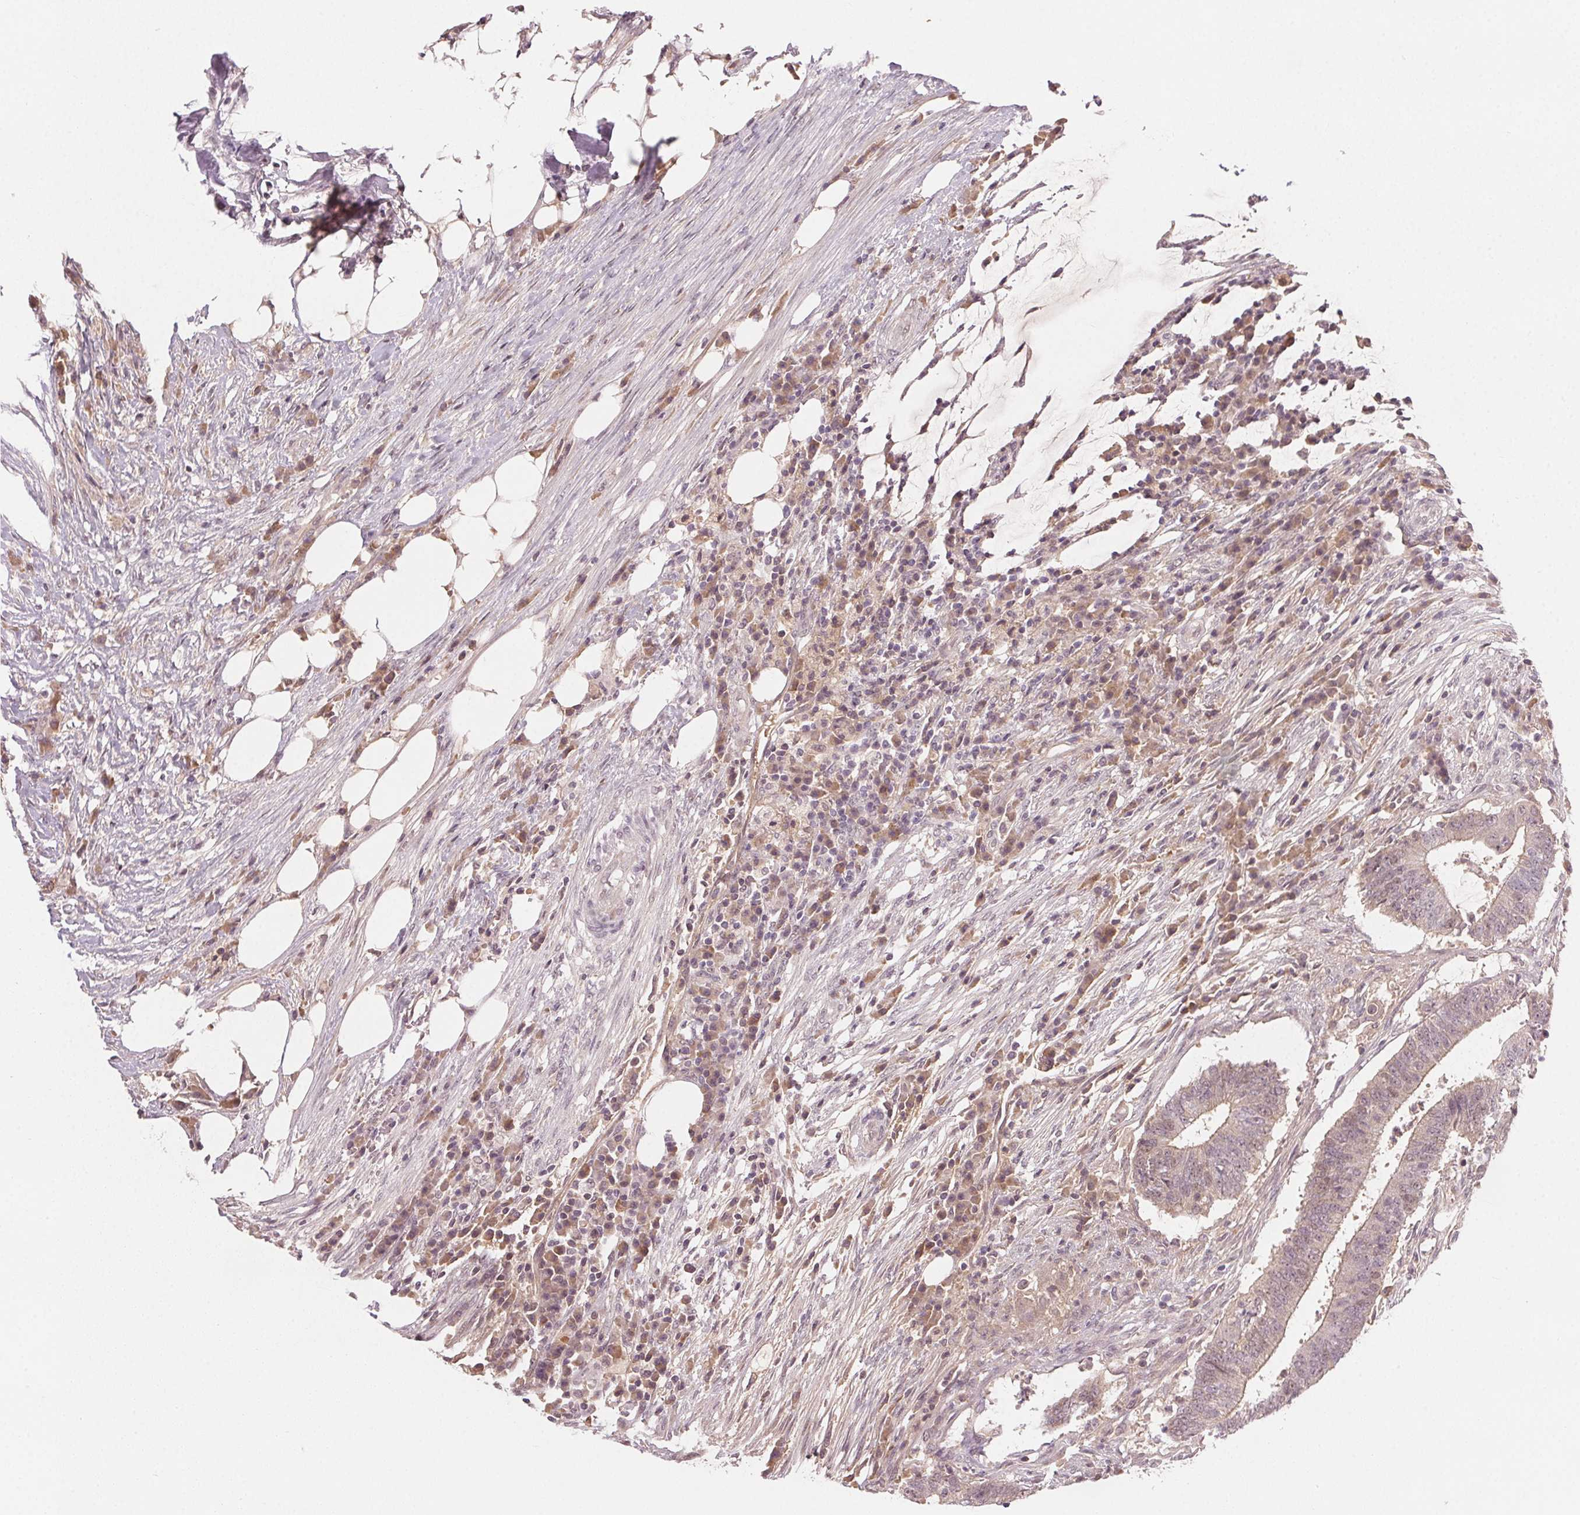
{"staining": {"intensity": "negative", "quantity": "none", "location": "none"}, "tissue": "colorectal cancer", "cell_type": "Tumor cells", "image_type": "cancer", "snomed": [{"axis": "morphology", "description": "Adenocarcinoma, NOS"}, {"axis": "topography", "description": "Colon"}], "caption": "DAB immunohistochemical staining of colorectal cancer exhibits no significant staining in tumor cells. (Immunohistochemistry (ihc), brightfield microscopy, high magnification).", "gene": "TUB", "patient": {"sex": "female", "age": 43}}